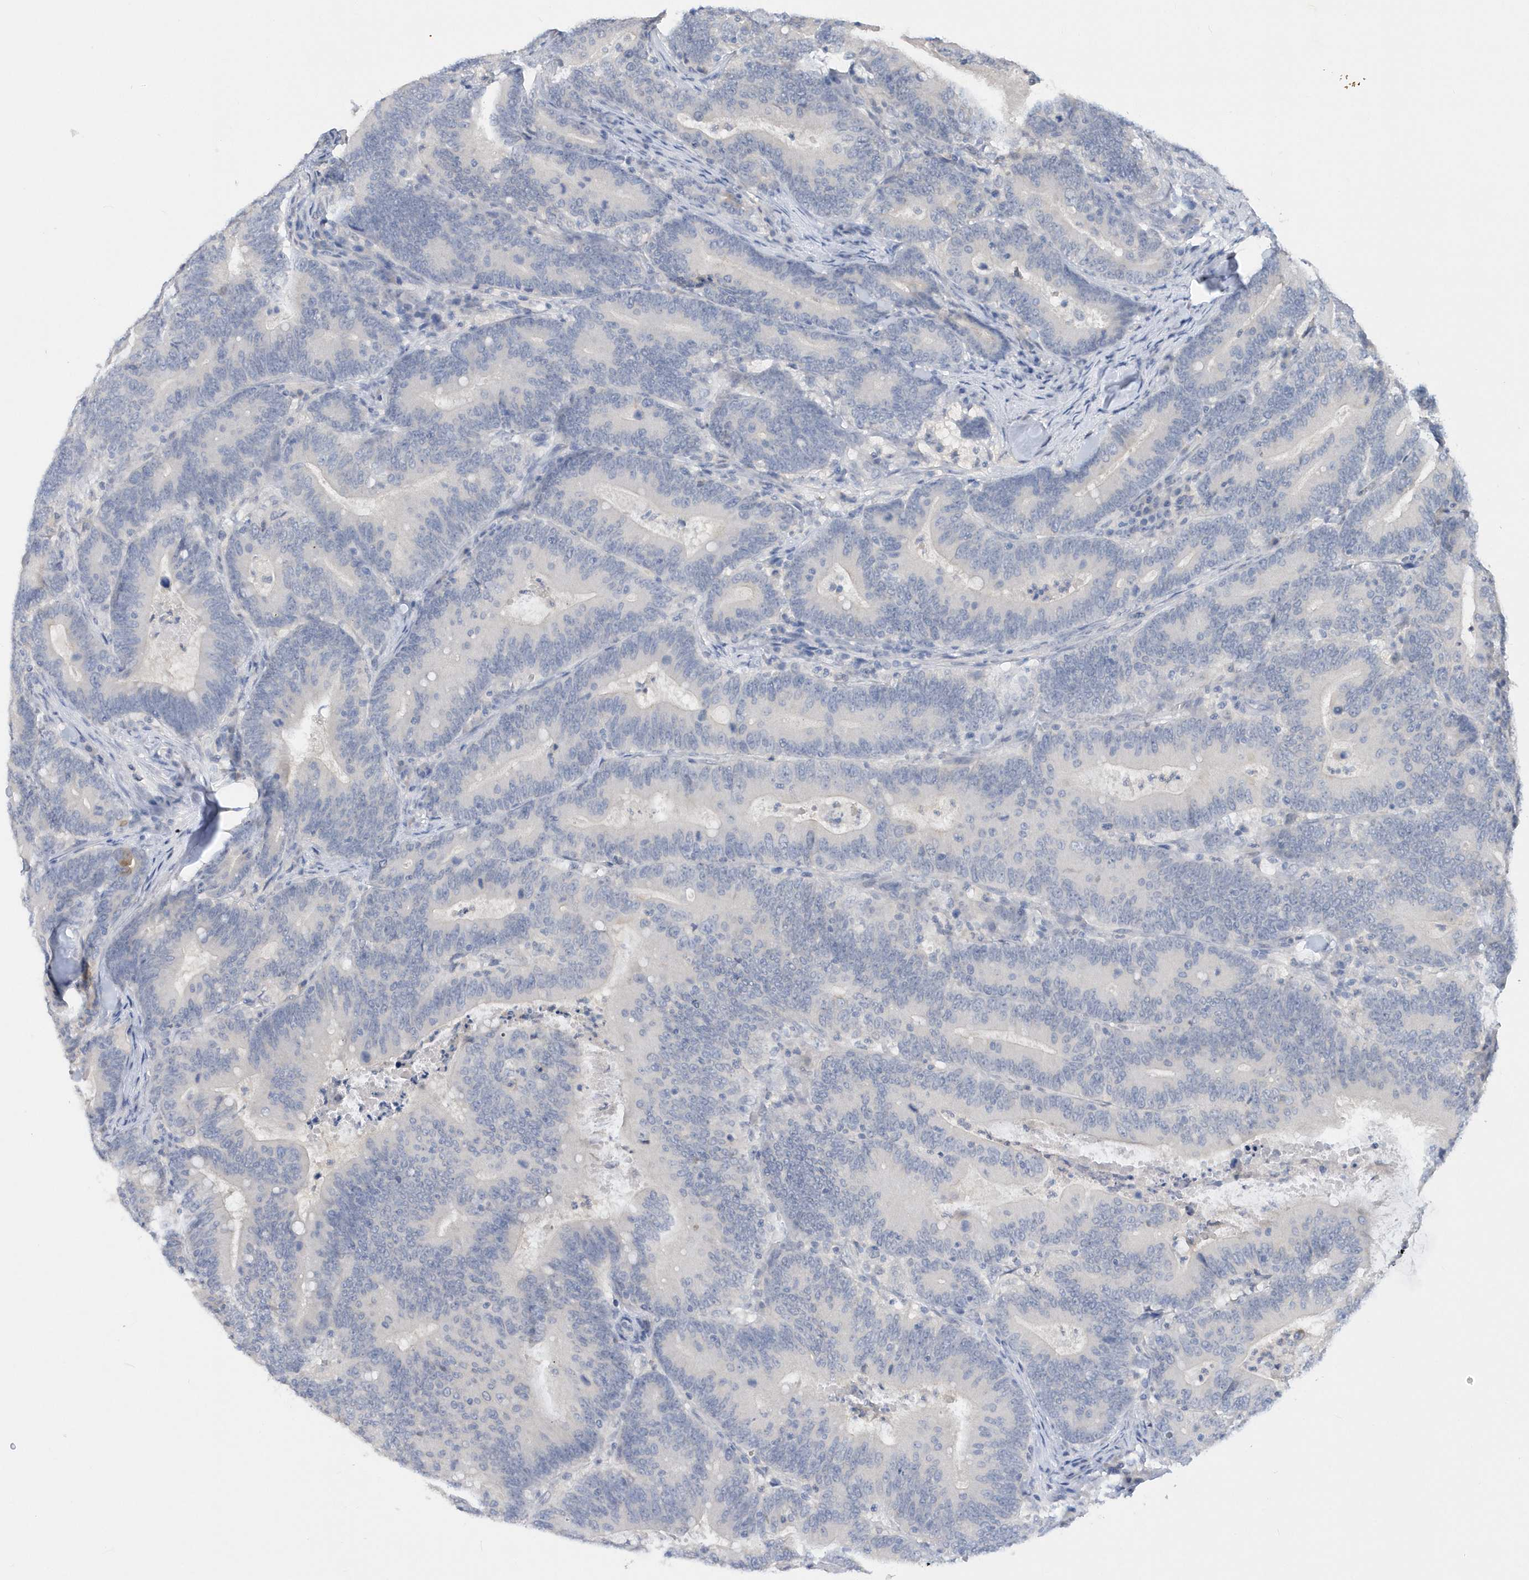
{"staining": {"intensity": "negative", "quantity": "none", "location": "none"}, "tissue": "colorectal cancer", "cell_type": "Tumor cells", "image_type": "cancer", "snomed": [{"axis": "morphology", "description": "Adenocarcinoma, NOS"}, {"axis": "topography", "description": "Colon"}], "caption": "The photomicrograph displays no significant expression in tumor cells of colorectal cancer.", "gene": "RPE", "patient": {"sex": "female", "age": 66}}